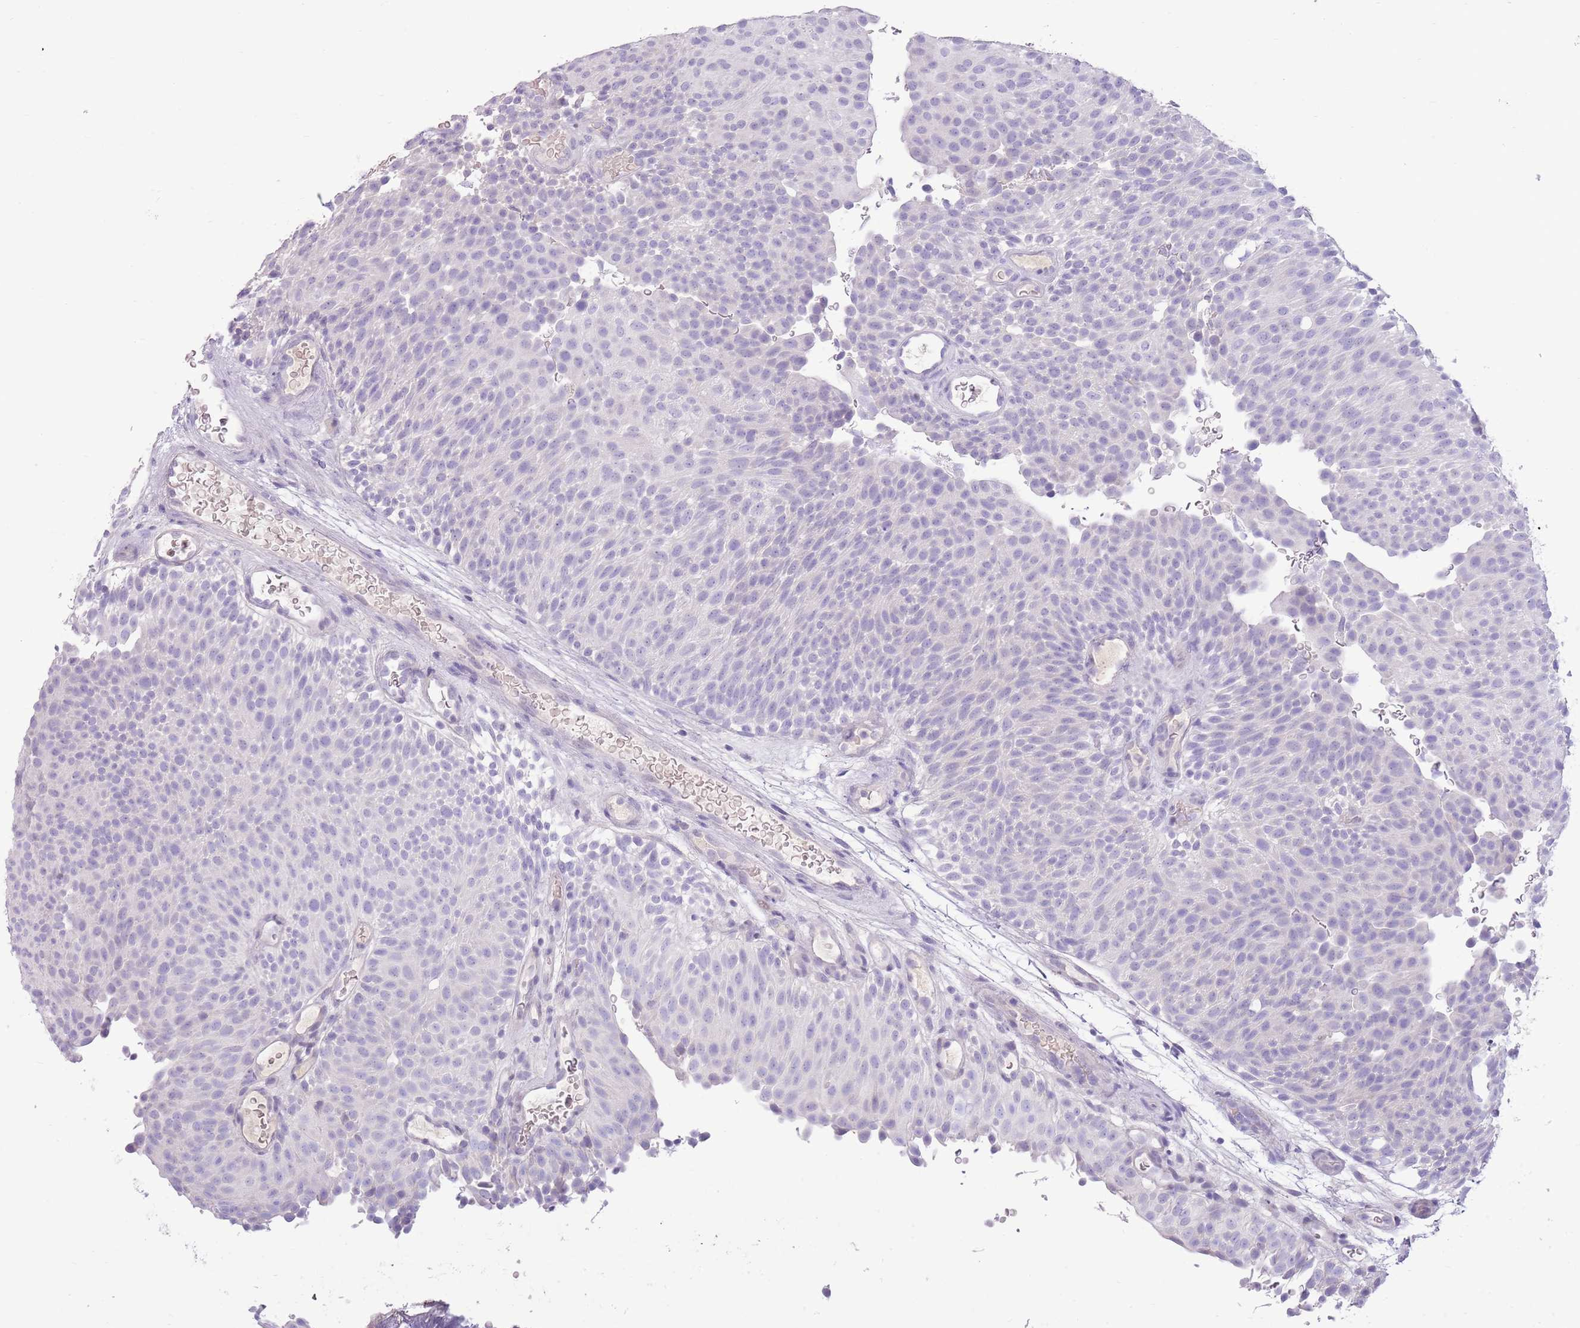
{"staining": {"intensity": "negative", "quantity": "none", "location": "none"}, "tissue": "urothelial cancer", "cell_type": "Tumor cells", "image_type": "cancer", "snomed": [{"axis": "morphology", "description": "Urothelial carcinoma, Low grade"}, {"axis": "topography", "description": "Urinary bladder"}], "caption": "A high-resolution image shows immunohistochemistry (IHC) staining of urothelial cancer, which exhibits no significant staining in tumor cells. (Brightfield microscopy of DAB (3,3'-diaminobenzidine) IHC at high magnification).", "gene": "TOX2", "patient": {"sex": "male", "age": 78}}